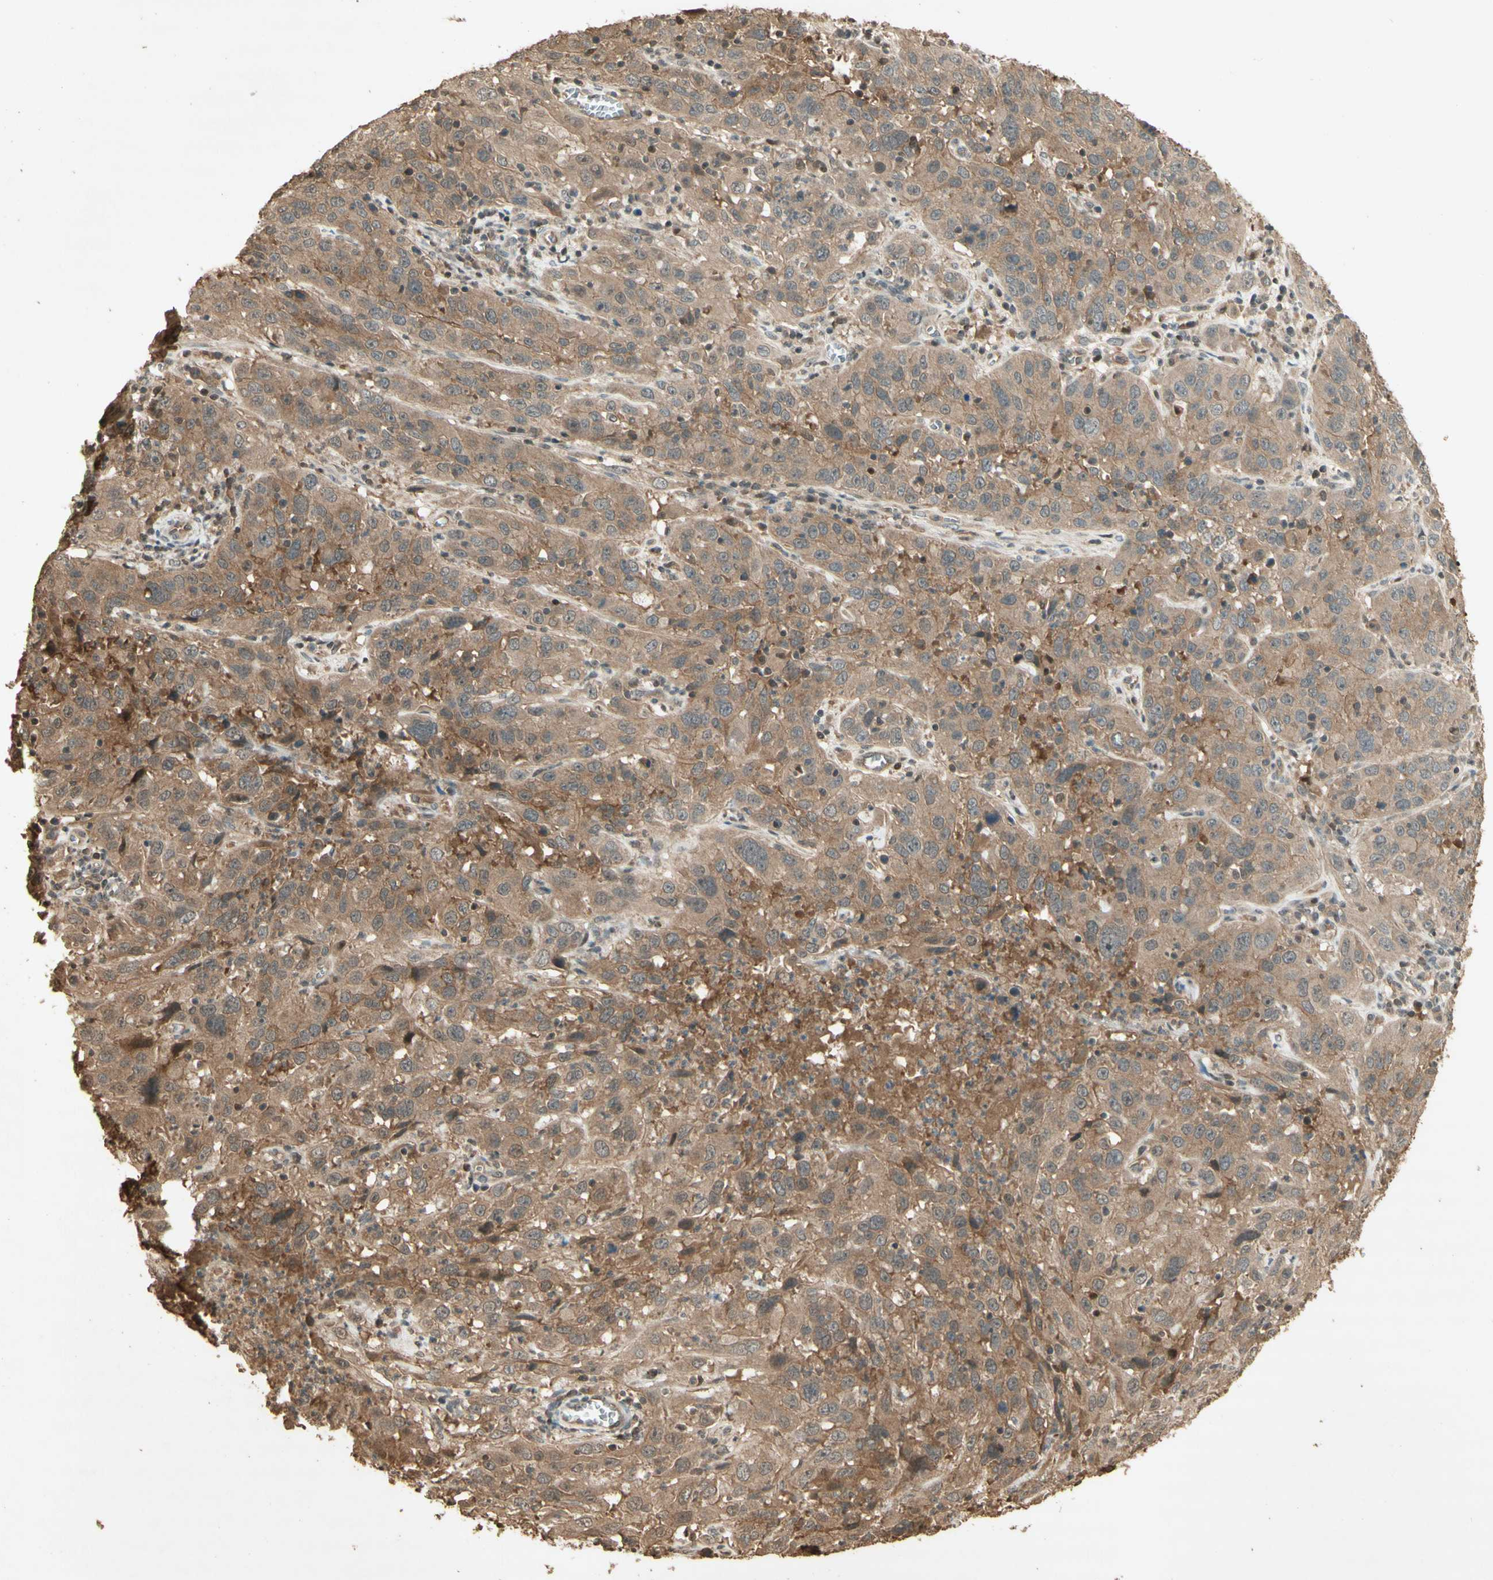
{"staining": {"intensity": "moderate", "quantity": ">75%", "location": "cytoplasmic/membranous"}, "tissue": "cervical cancer", "cell_type": "Tumor cells", "image_type": "cancer", "snomed": [{"axis": "morphology", "description": "Squamous cell carcinoma, NOS"}, {"axis": "topography", "description": "Cervix"}], "caption": "High-power microscopy captured an immunohistochemistry image of cervical squamous cell carcinoma, revealing moderate cytoplasmic/membranous positivity in approximately >75% of tumor cells.", "gene": "SMAD9", "patient": {"sex": "female", "age": 32}}